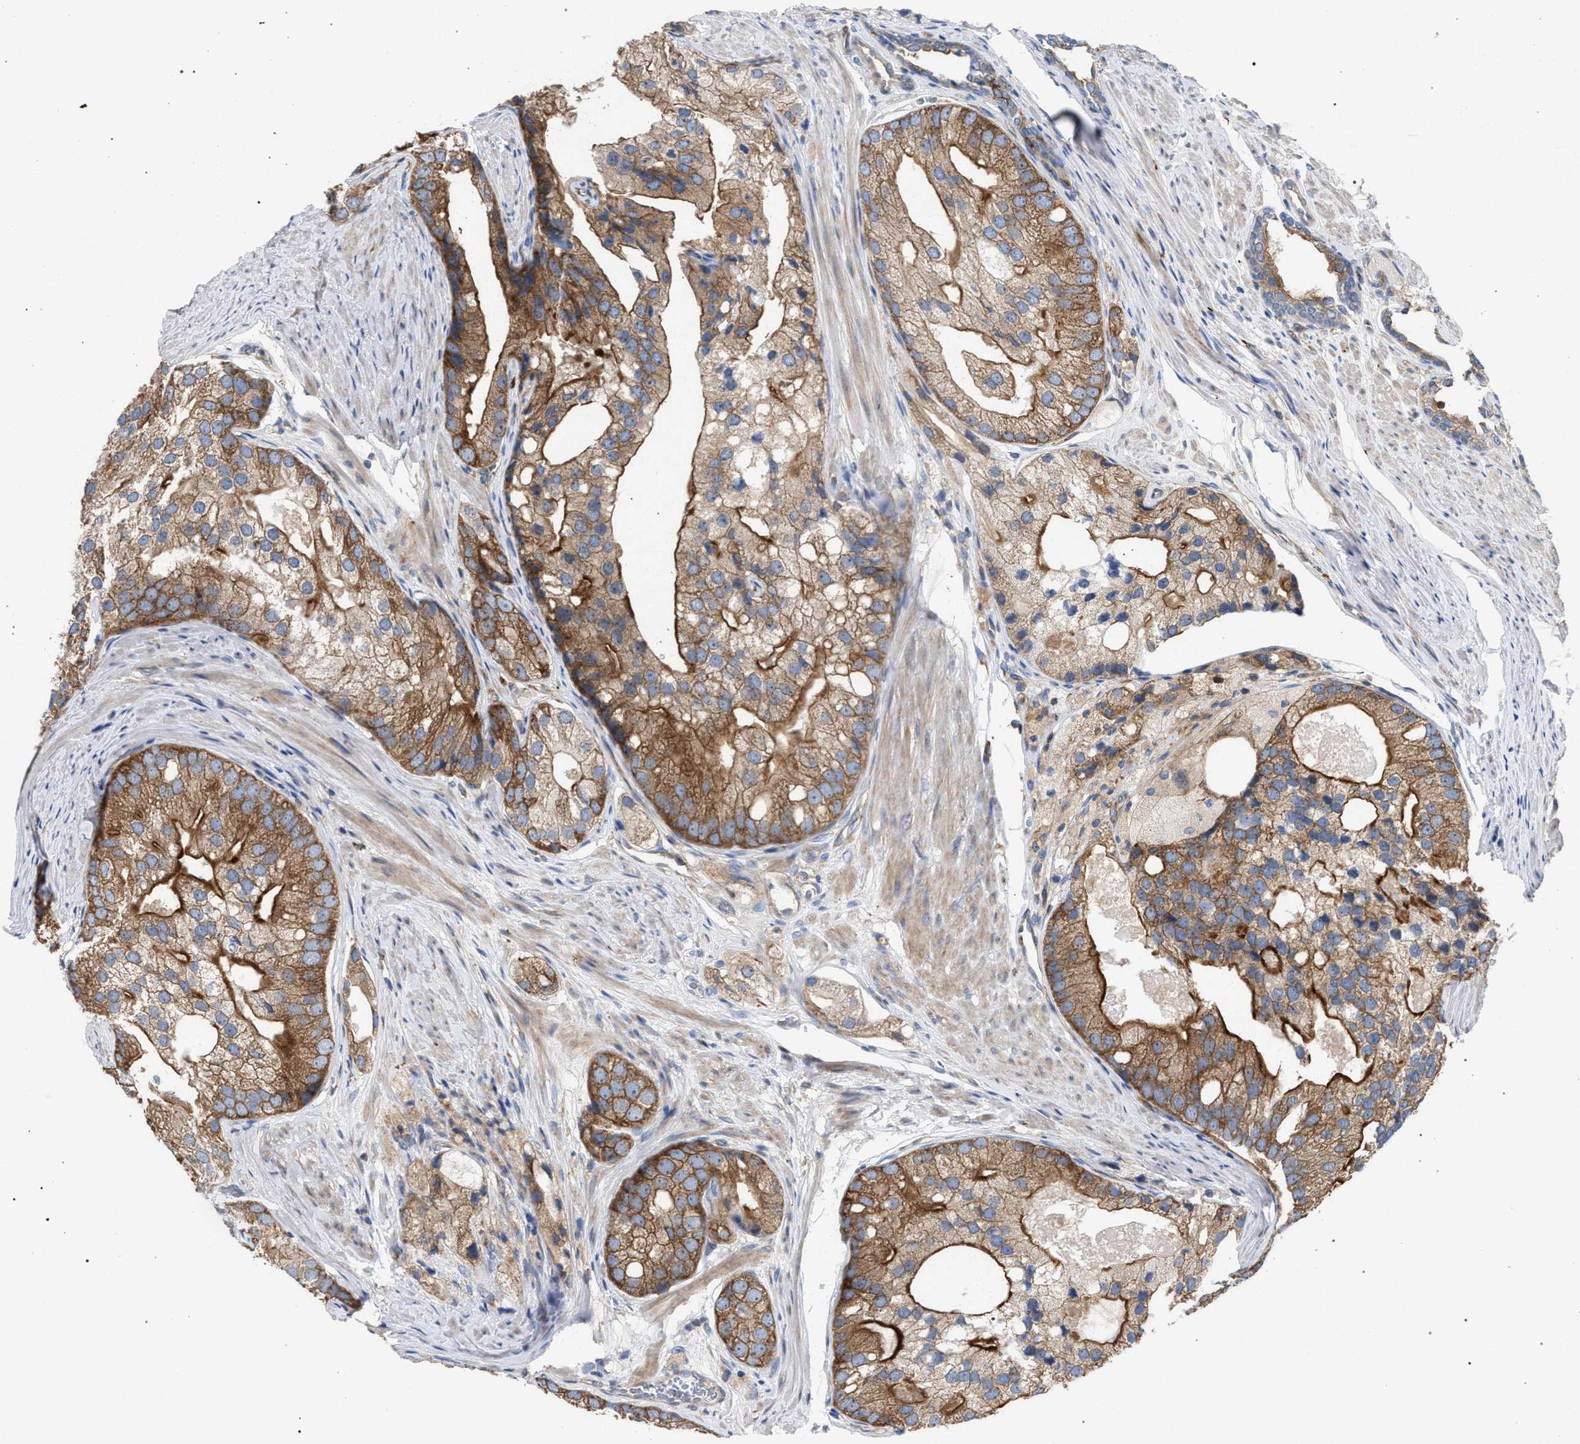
{"staining": {"intensity": "moderate", "quantity": ">75%", "location": "cytoplasmic/membranous"}, "tissue": "prostate cancer", "cell_type": "Tumor cells", "image_type": "cancer", "snomed": [{"axis": "morphology", "description": "Adenocarcinoma, Low grade"}, {"axis": "topography", "description": "Prostate"}], "caption": "There is medium levels of moderate cytoplasmic/membranous staining in tumor cells of prostate cancer, as demonstrated by immunohistochemical staining (brown color).", "gene": "CDR2L", "patient": {"sex": "male", "age": 69}}